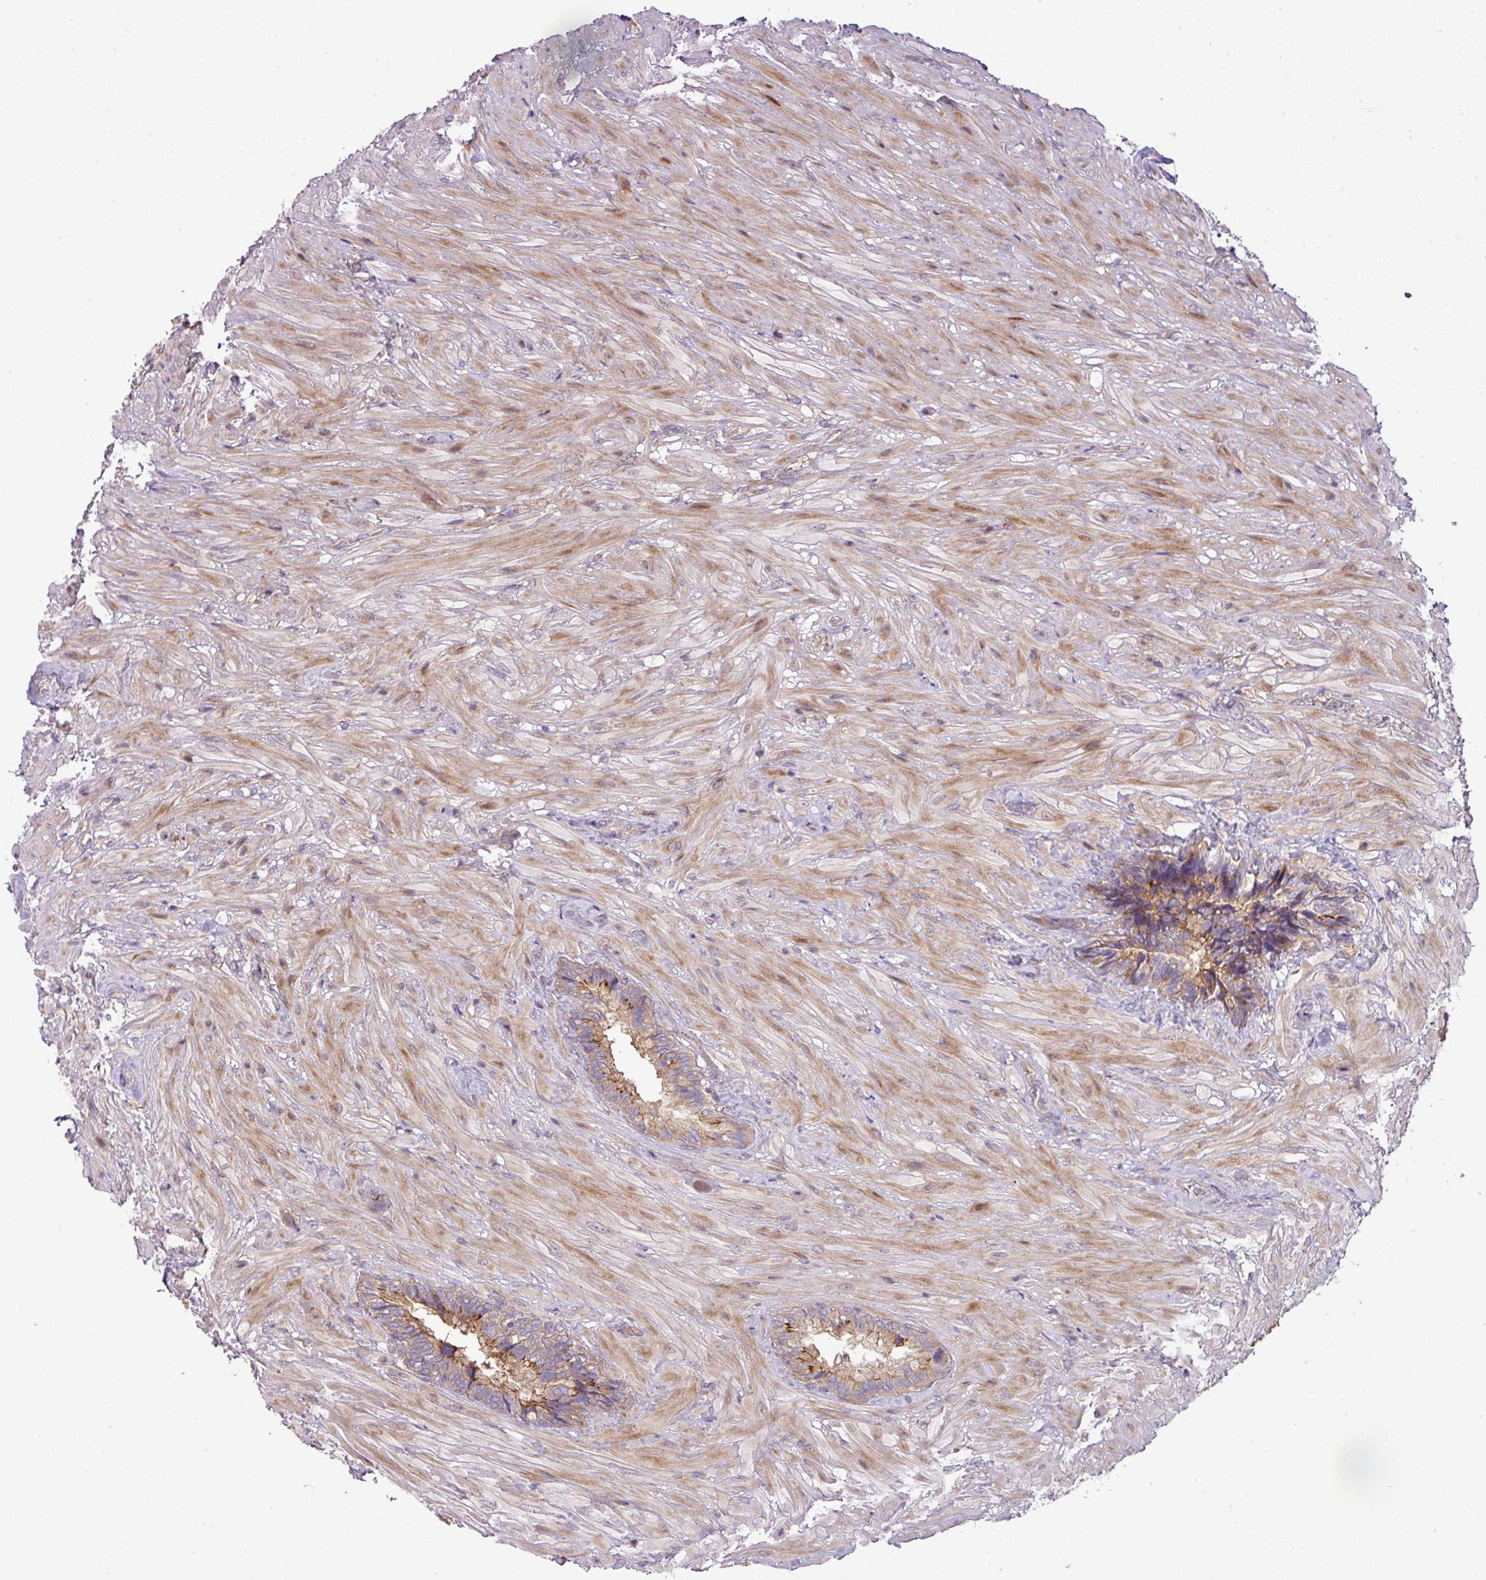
{"staining": {"intensity": "strong", "quantity": "25%-75%", "location": "cytoplasmic/membranous"}, "tissue": "seminal vesicle", "cell_type": "Glandular cells", "image_type": "normal", "snomed": [{"axis": "morphology", "description": "Normal tissue, NOS"}, {"axis": "topography", "description": "Seminal veicle"}], "caption": "DAB immunohistochemical staining of benign human seminal vesicle demonstrates strong cytoplasmic/membranous protein positivity in approximately 25%-75% of glandular cells.", "gene": "COX18", "patient": {"sex": "male", "age": 62}}